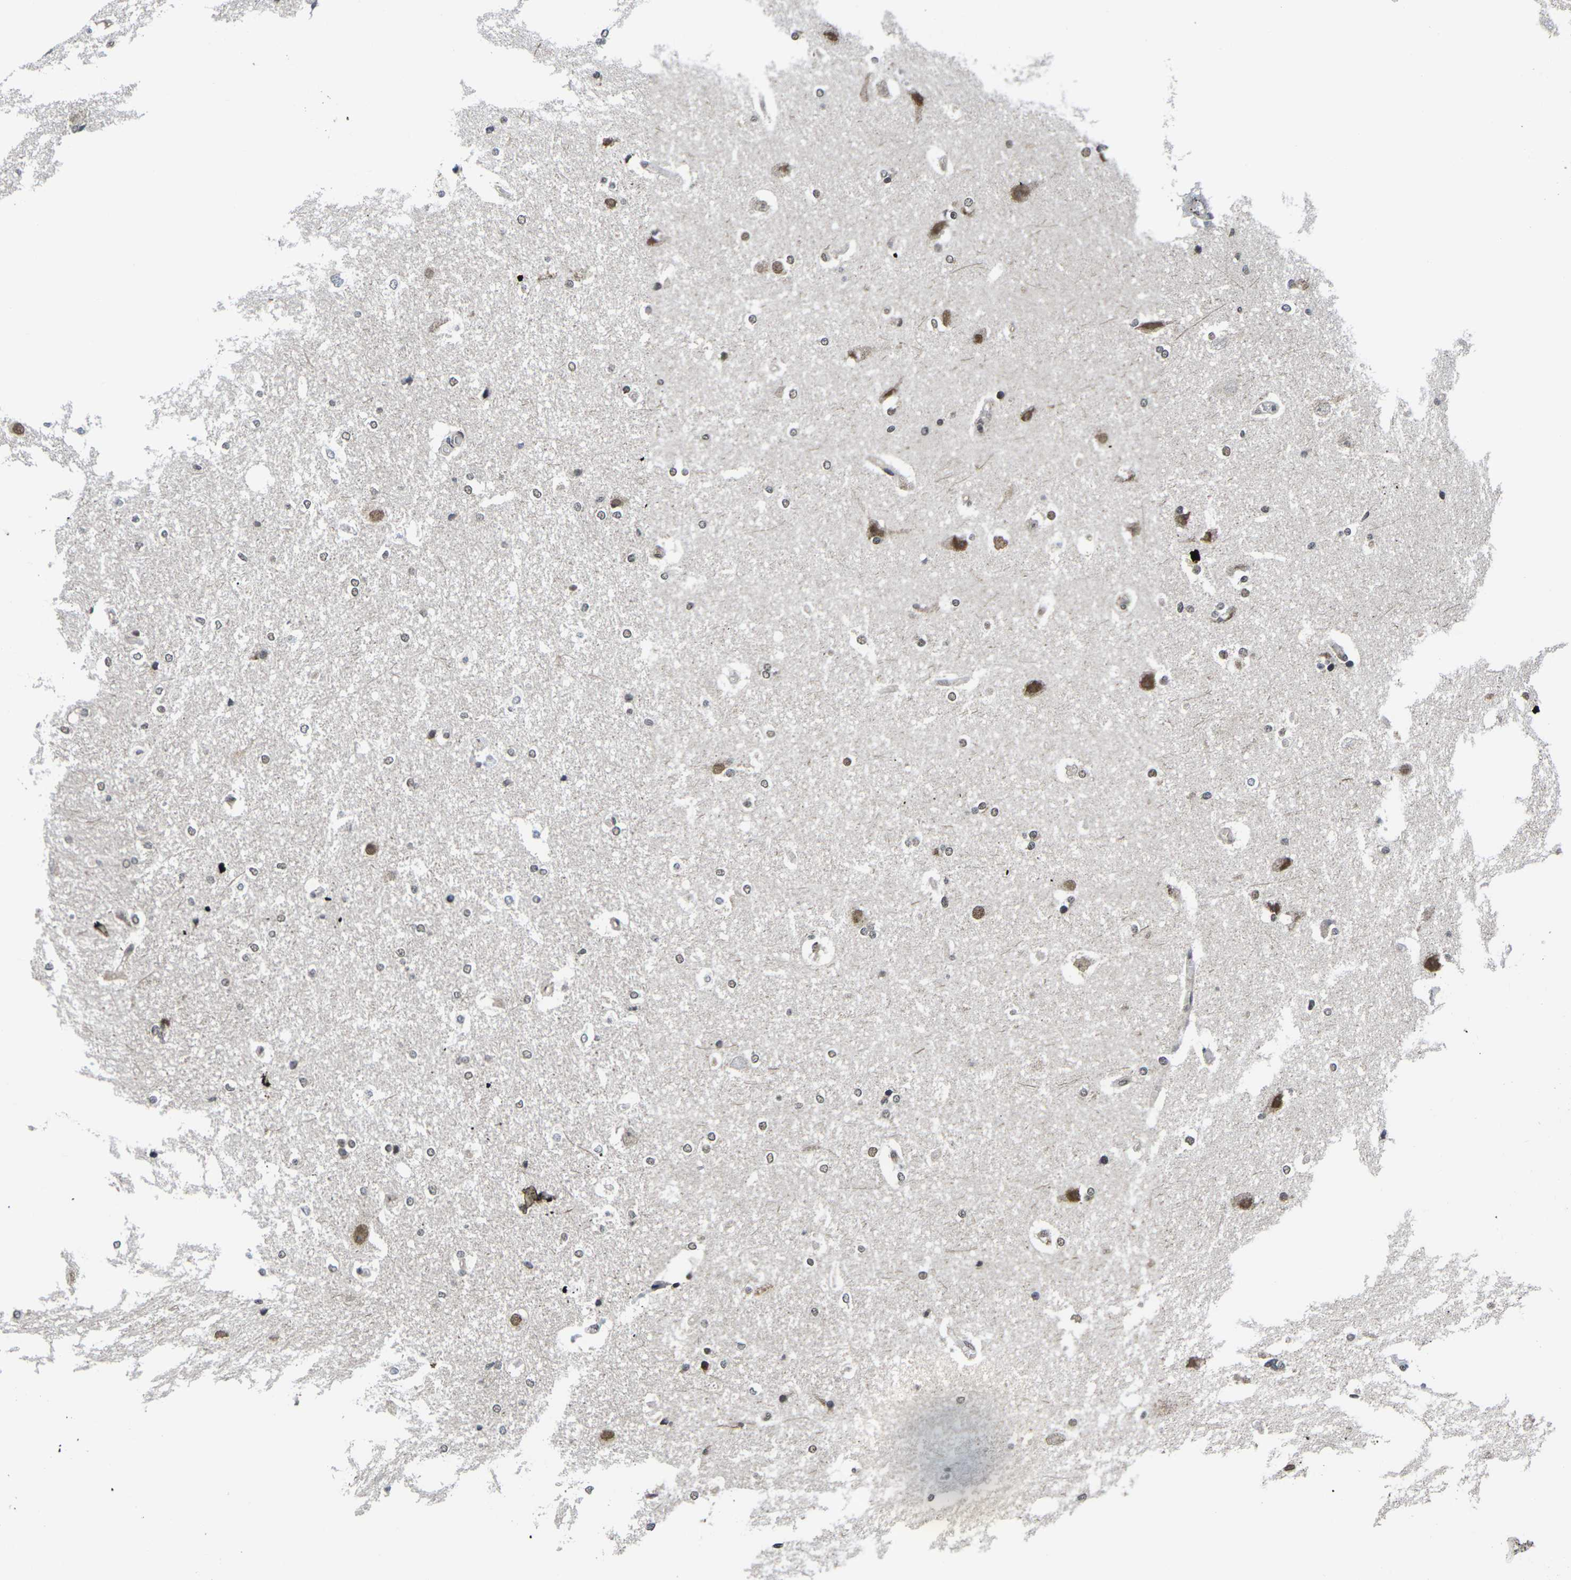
{"staining": {"intensity": "moderate", "quantity": "<25%", "location": "nuclear"}, "tissue": "hippocampus", "cell_type": "Glial cells", "image_type": "normal", "snomed": [{"axis": "morphology", "description": "Normal tissue, NOS"}, {"axis": "topography", "description": "Hippocampus"}], "caption": "Moderate nuclear protein positivity is present in approximately <25% of glial cells in hippocampus. (DAB IHC with brightfield microscopy, high magnification).", "gene": "CCNE1", "patient": {"sex": "female", "age": 19}}